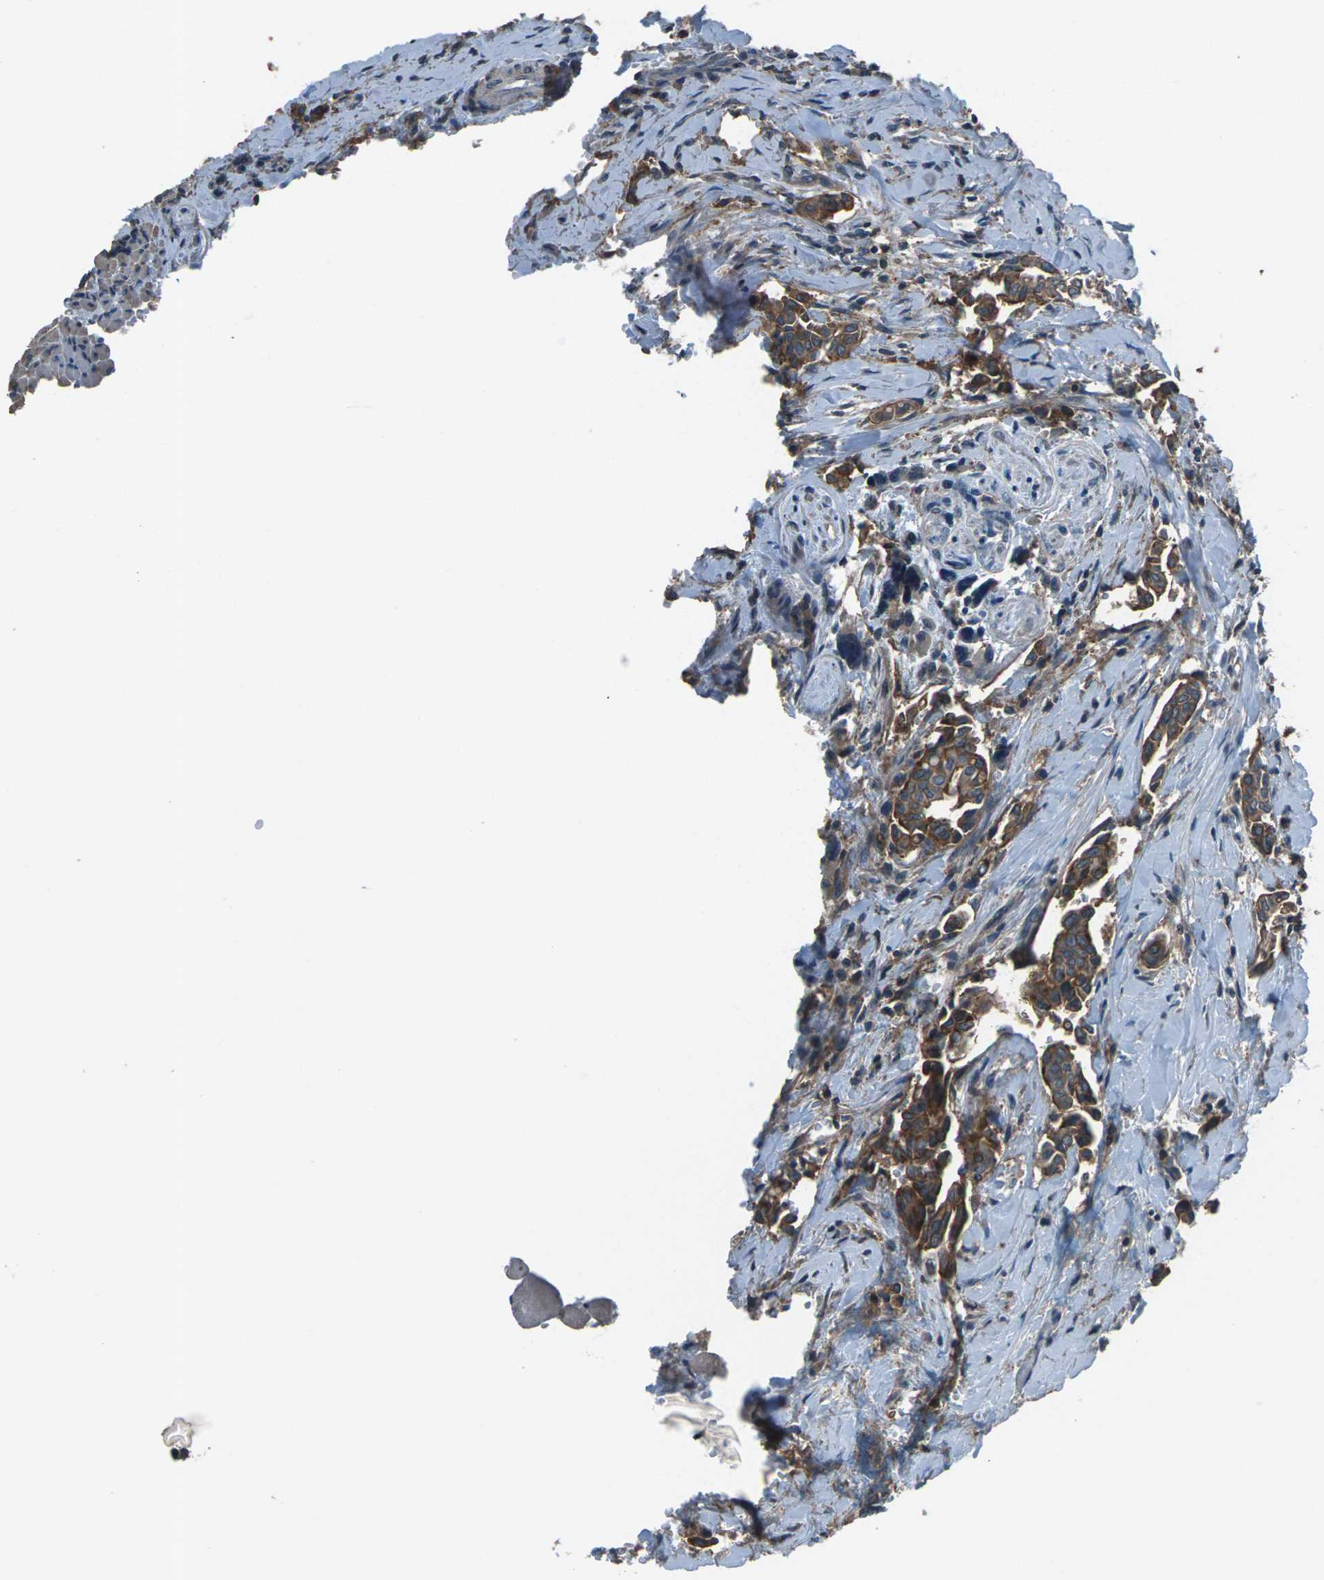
{"staining": {"intensity": "strong", "quantity": ">75%", "location": "cytoplasmic/membranous"}, "tissue": "head and neck cancer", "cell_type": "Tumor cells", "image_type": "cancer", "snomed": [{"axis": "morphology", "description": "Adenocarcinoma, NOS"}, {"axis": "topography", "description": "Salivary gland"}, {"axis": "topography", "description": "Head-Neck"}], "caption": "Protein staining of head and neck cancer tissue reveals strong cytoplasmic/membranous positivity in approximately >75% of tumor cells.", "gene": "CMTM4", "patient": {"sex": "female", "age": 59}}